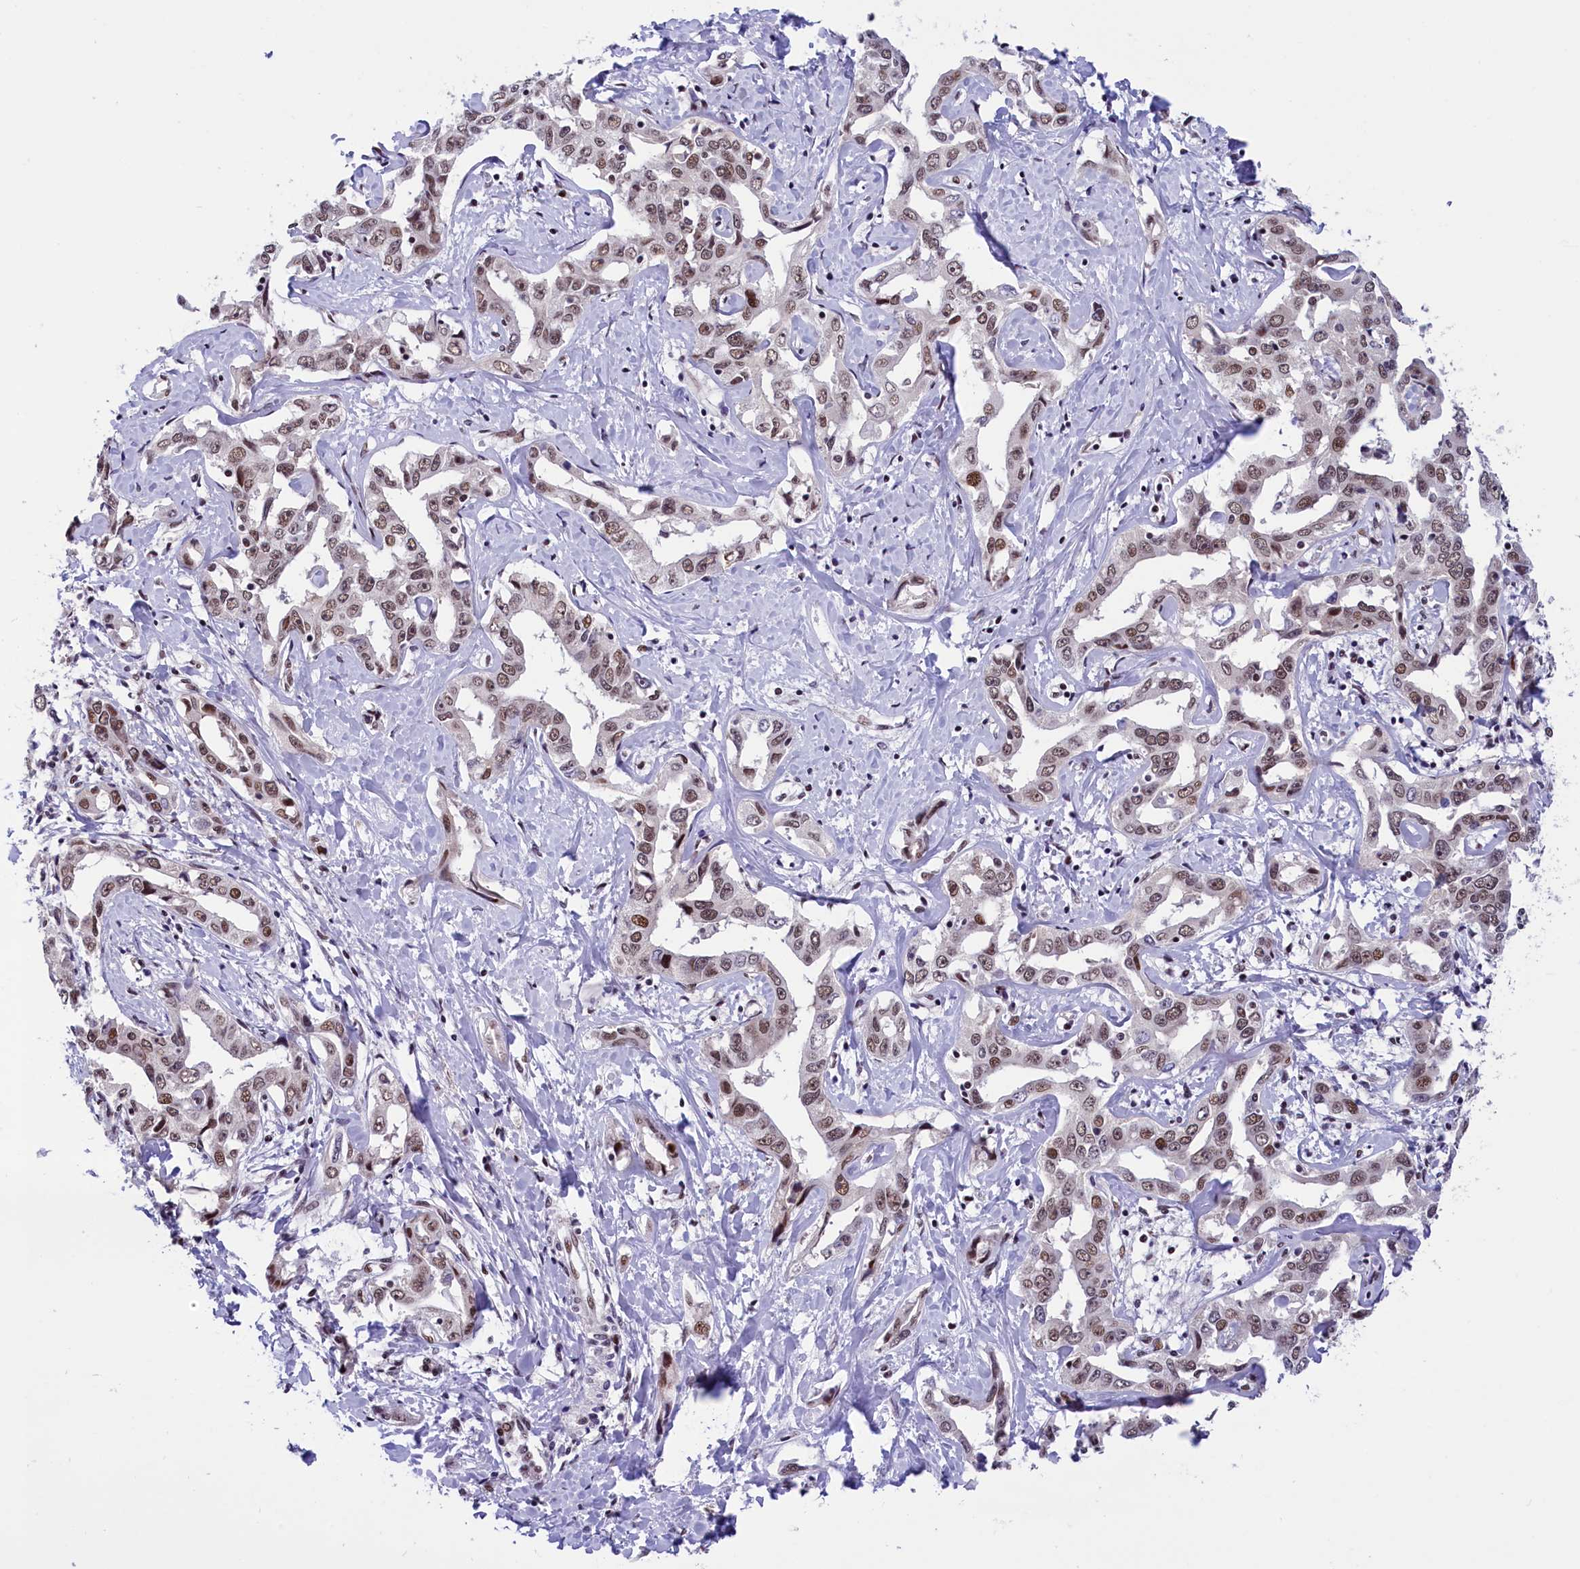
{"staining": {"intensity": "moderate", "quantity": ">75%", "location": "nuclear"}, "tissue": "liver cancer", "cell_type": "Tumor cells", "image_type": "cancer", "snomed": [{"axis": "morphology", "description": "Cholangiocarcinoma"}, {"axis": "topography", "description": "Liver"}], "caption": "Immunohistochemistry (IHC) (DAB) staining of liver cholangiocarcinoma exhibits moderate nuclear protein positivity in about >75% of tumor cells.", "gene": "CDYL2", "patient": {"sex": "male", "age": 59}}